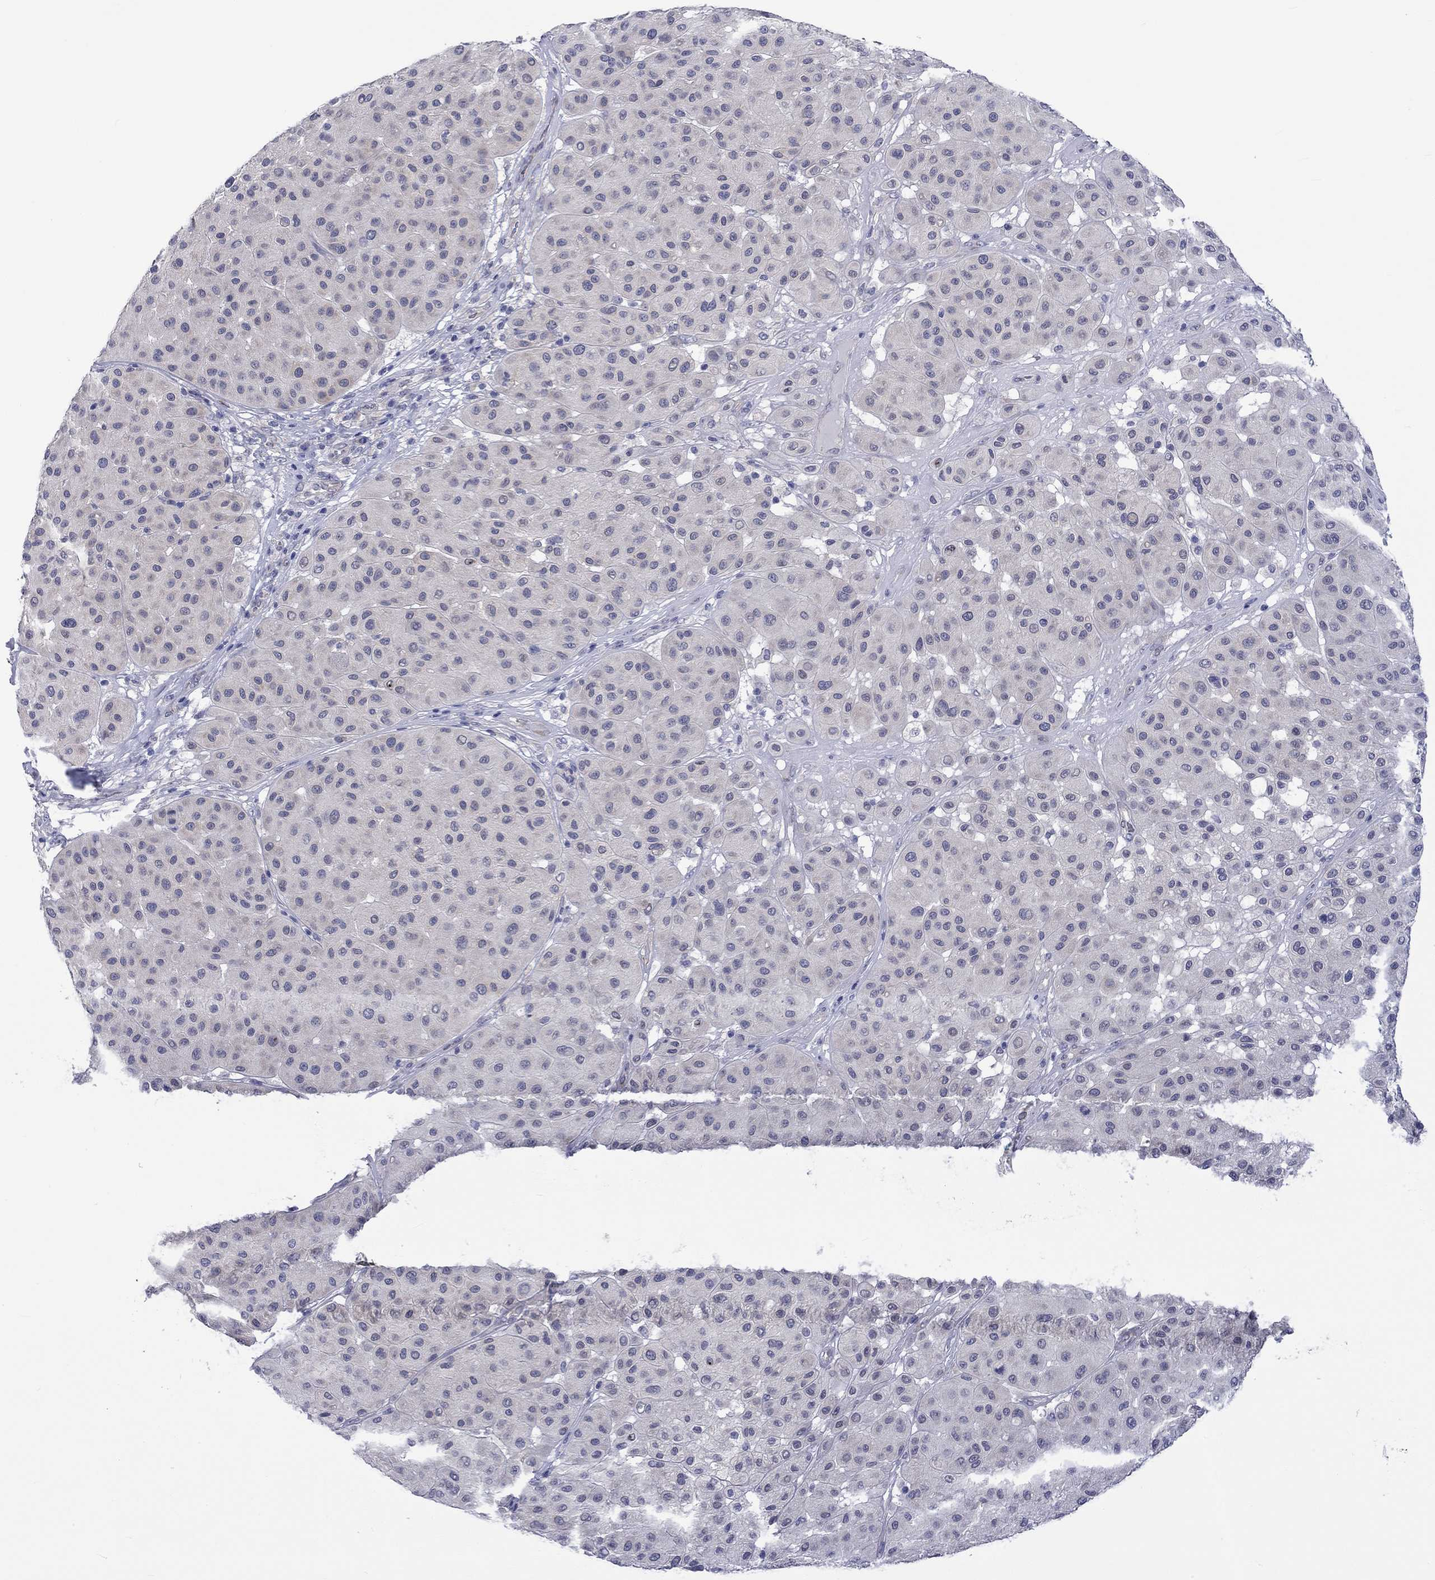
{"staining": {"intensity": "negative", "quantity": "none", "location": "none"}, "tissue": "melanoma", "cell_type": "Tumor cells", "image_type": "cancer", "snomed": [{"axis": "morphology", "description": "Malignant melanoma, Metastatic site"}, {"axis": "topography", "description": "Smooth muscle"}], "caption": "There is no significant positivity in tumor cells of melanoma.", "gene": "CERS1", "patient": {"sex": "male", "age": 41}}